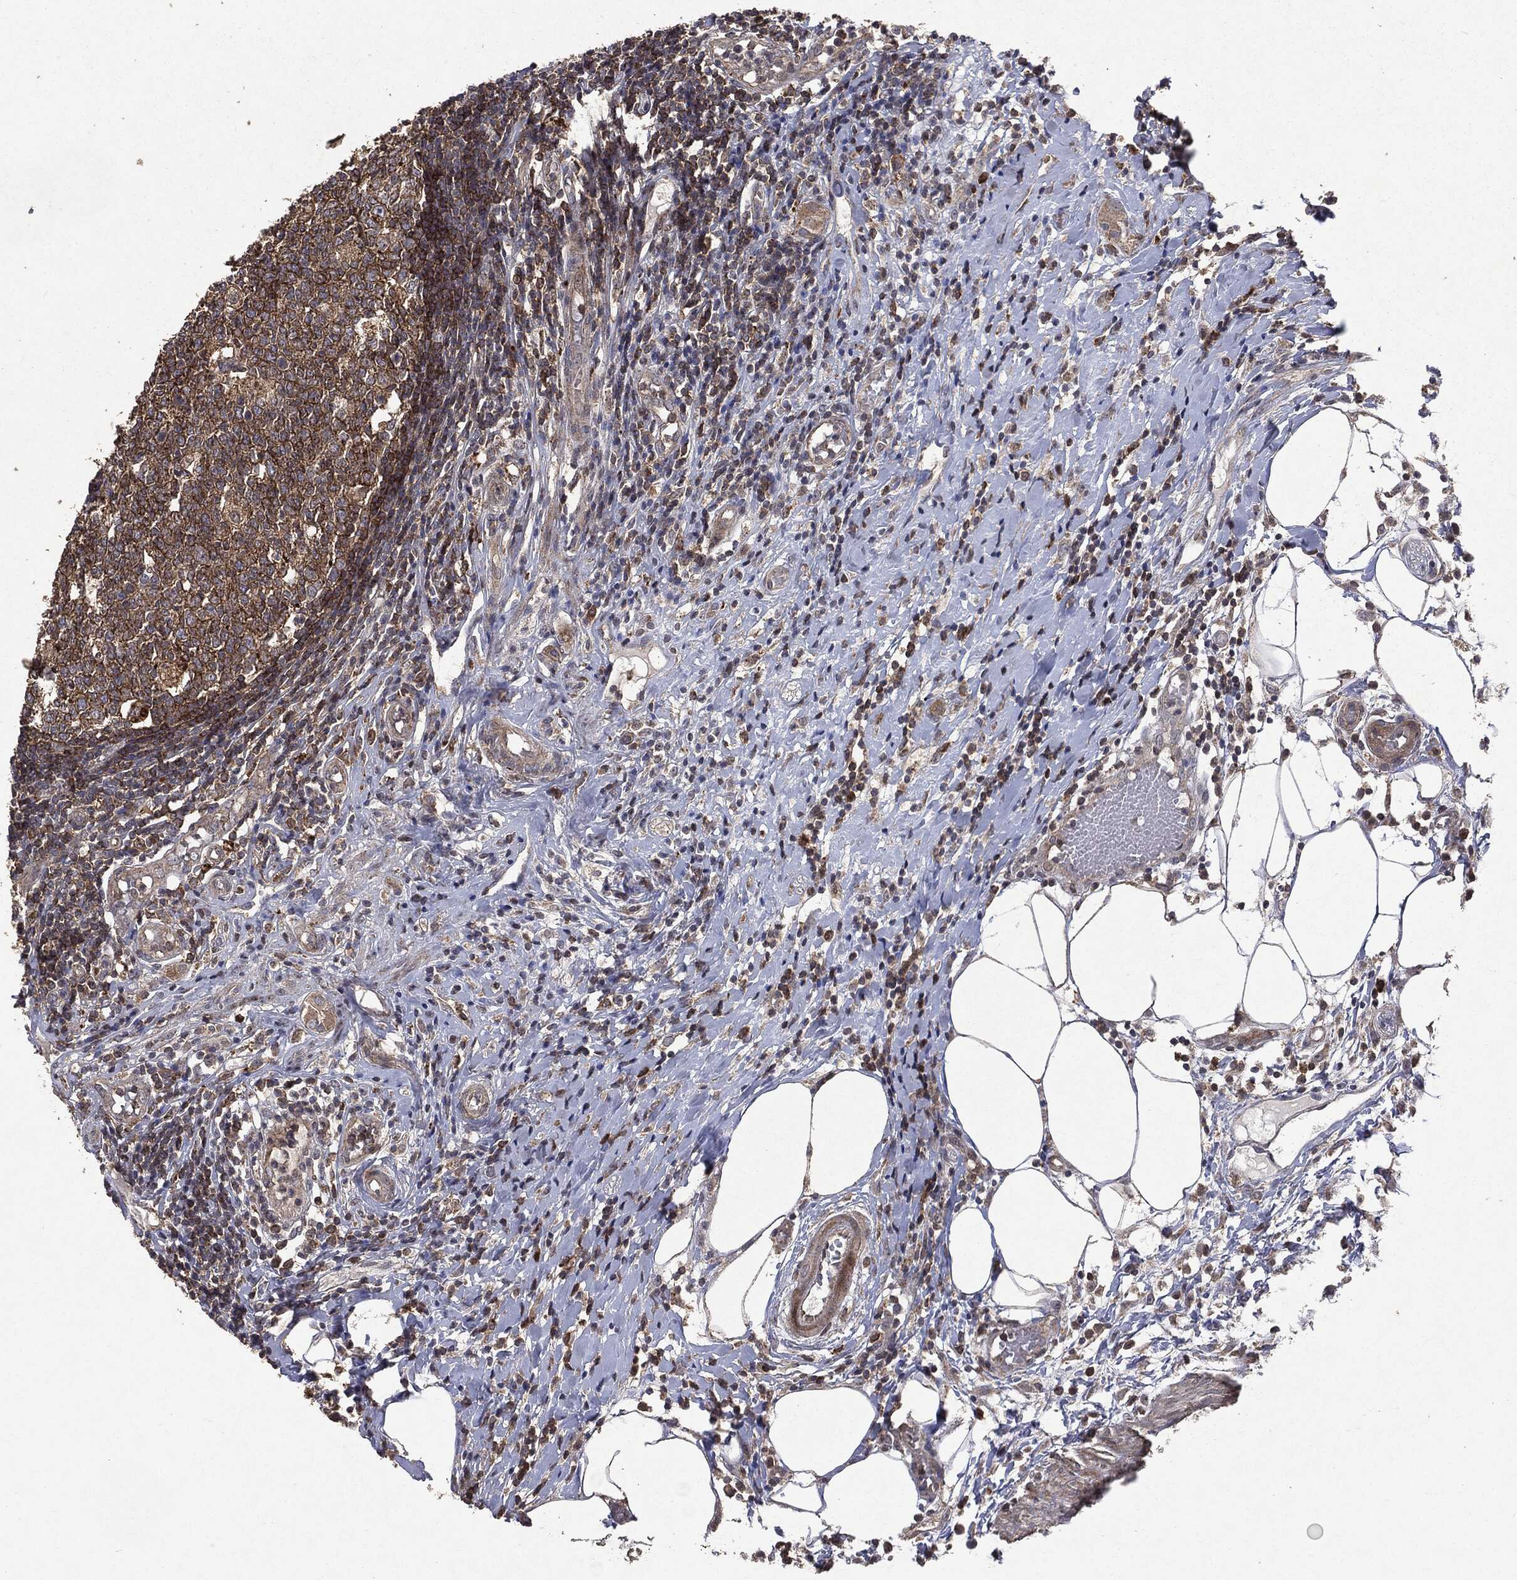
{"staining": {"intensity": "moderate", "quantity": ">75%", "location": "cytoplasmic/membranous"}, "tissue": "appendix", "cell_type": "Glandular cells", "image_type": "normal", "snomed": [{"axis": "morphology", "description": "Normal tissue, NOS"}, {"axis": "morphology", "description": "Inflammation, NOS"}, {"axis": "topography", "description": "Appendix"}], "caption": "Protein analysis of unremarkable appendix demonstrates moderate cytoplasmic/membranous positivity in about >75% of glandular cells.", "gene": "PTEN", "patient": {"sex": "male", "age": 16}}